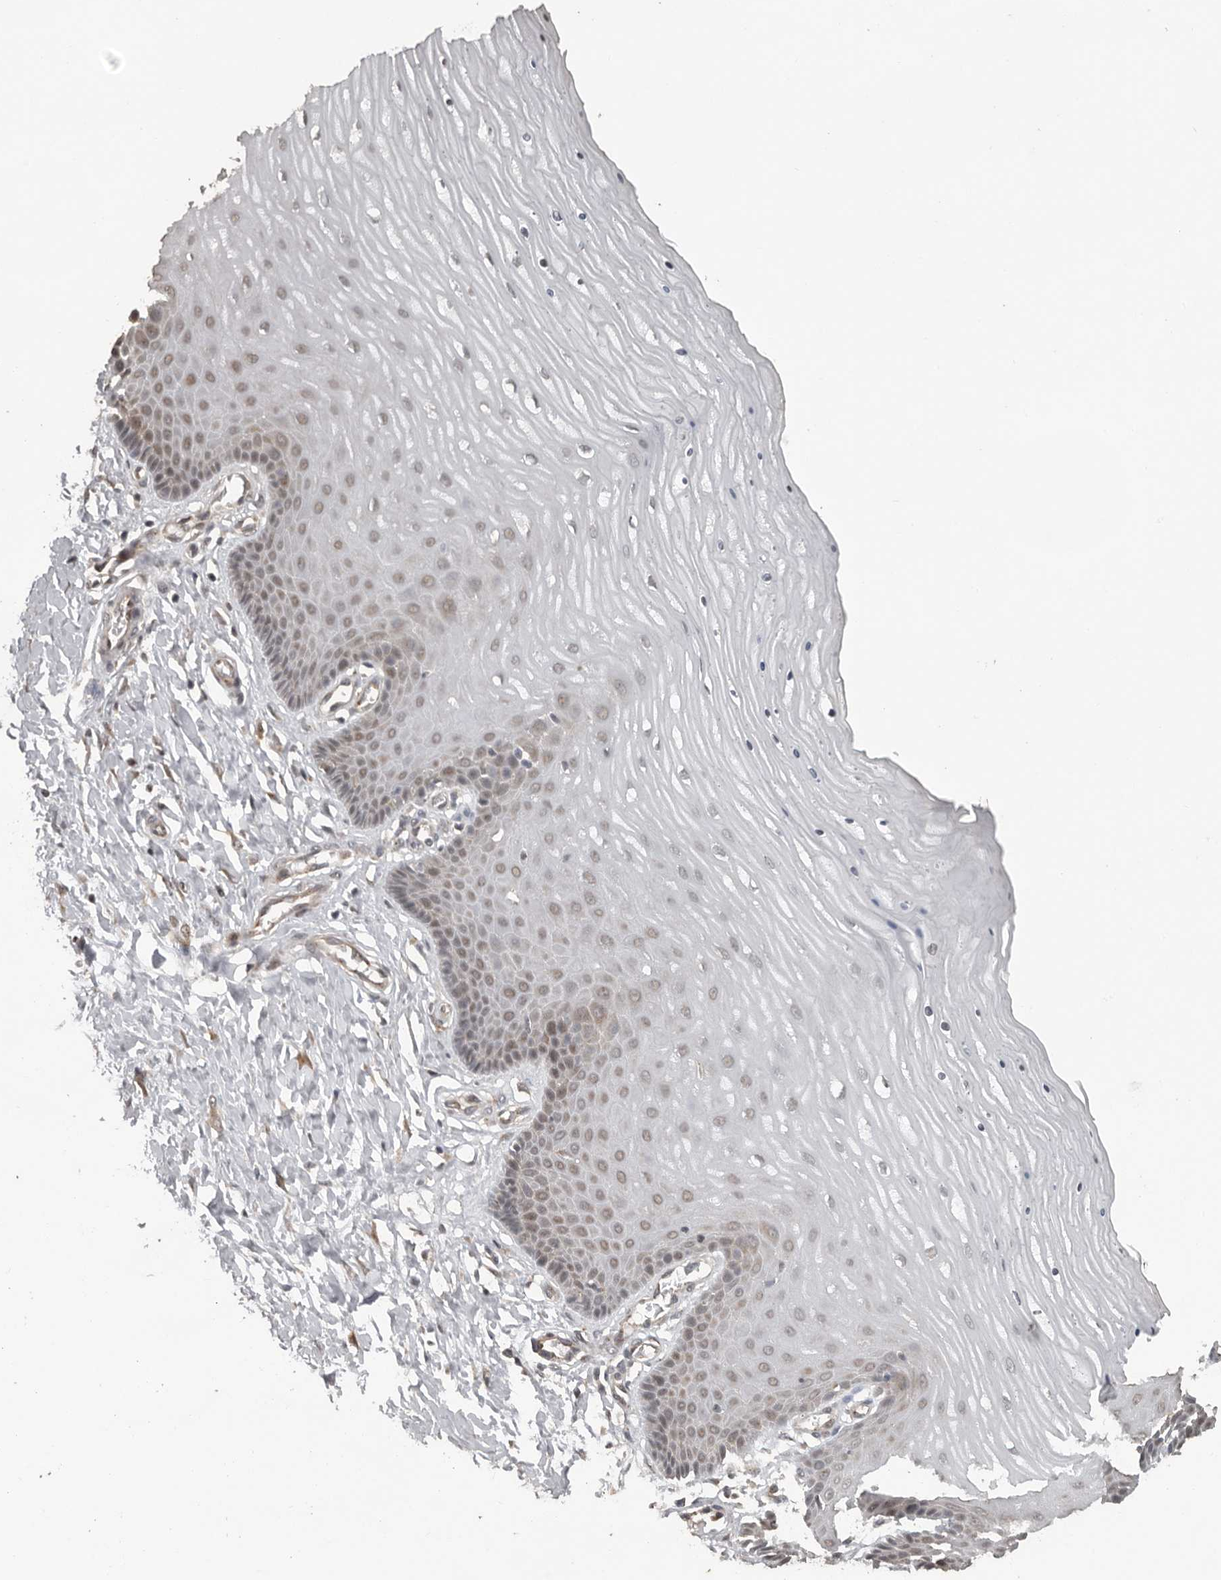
{"staining": {"intensity": "weak", "quantity": "25%-75%", "location": "cytoplasmic/membranous"}, "tissue": "cervix", "cell_type": "Glandular cells", "image_type": "normal", "snomed": [{"axis": "morphology", "description": "Normal tissue, NOS"}, {"axis": "topography", "description": "Cervix"}], "caption": "Unremarkable cervix reveals weak cytoplasmic/membranous staining in approximately 25%-75% of glandular cells (DAB IHC with brightfield microscopy, high magnification)..", "gene": "CEP350", "patient": {"sex": "female", "age": 55}}